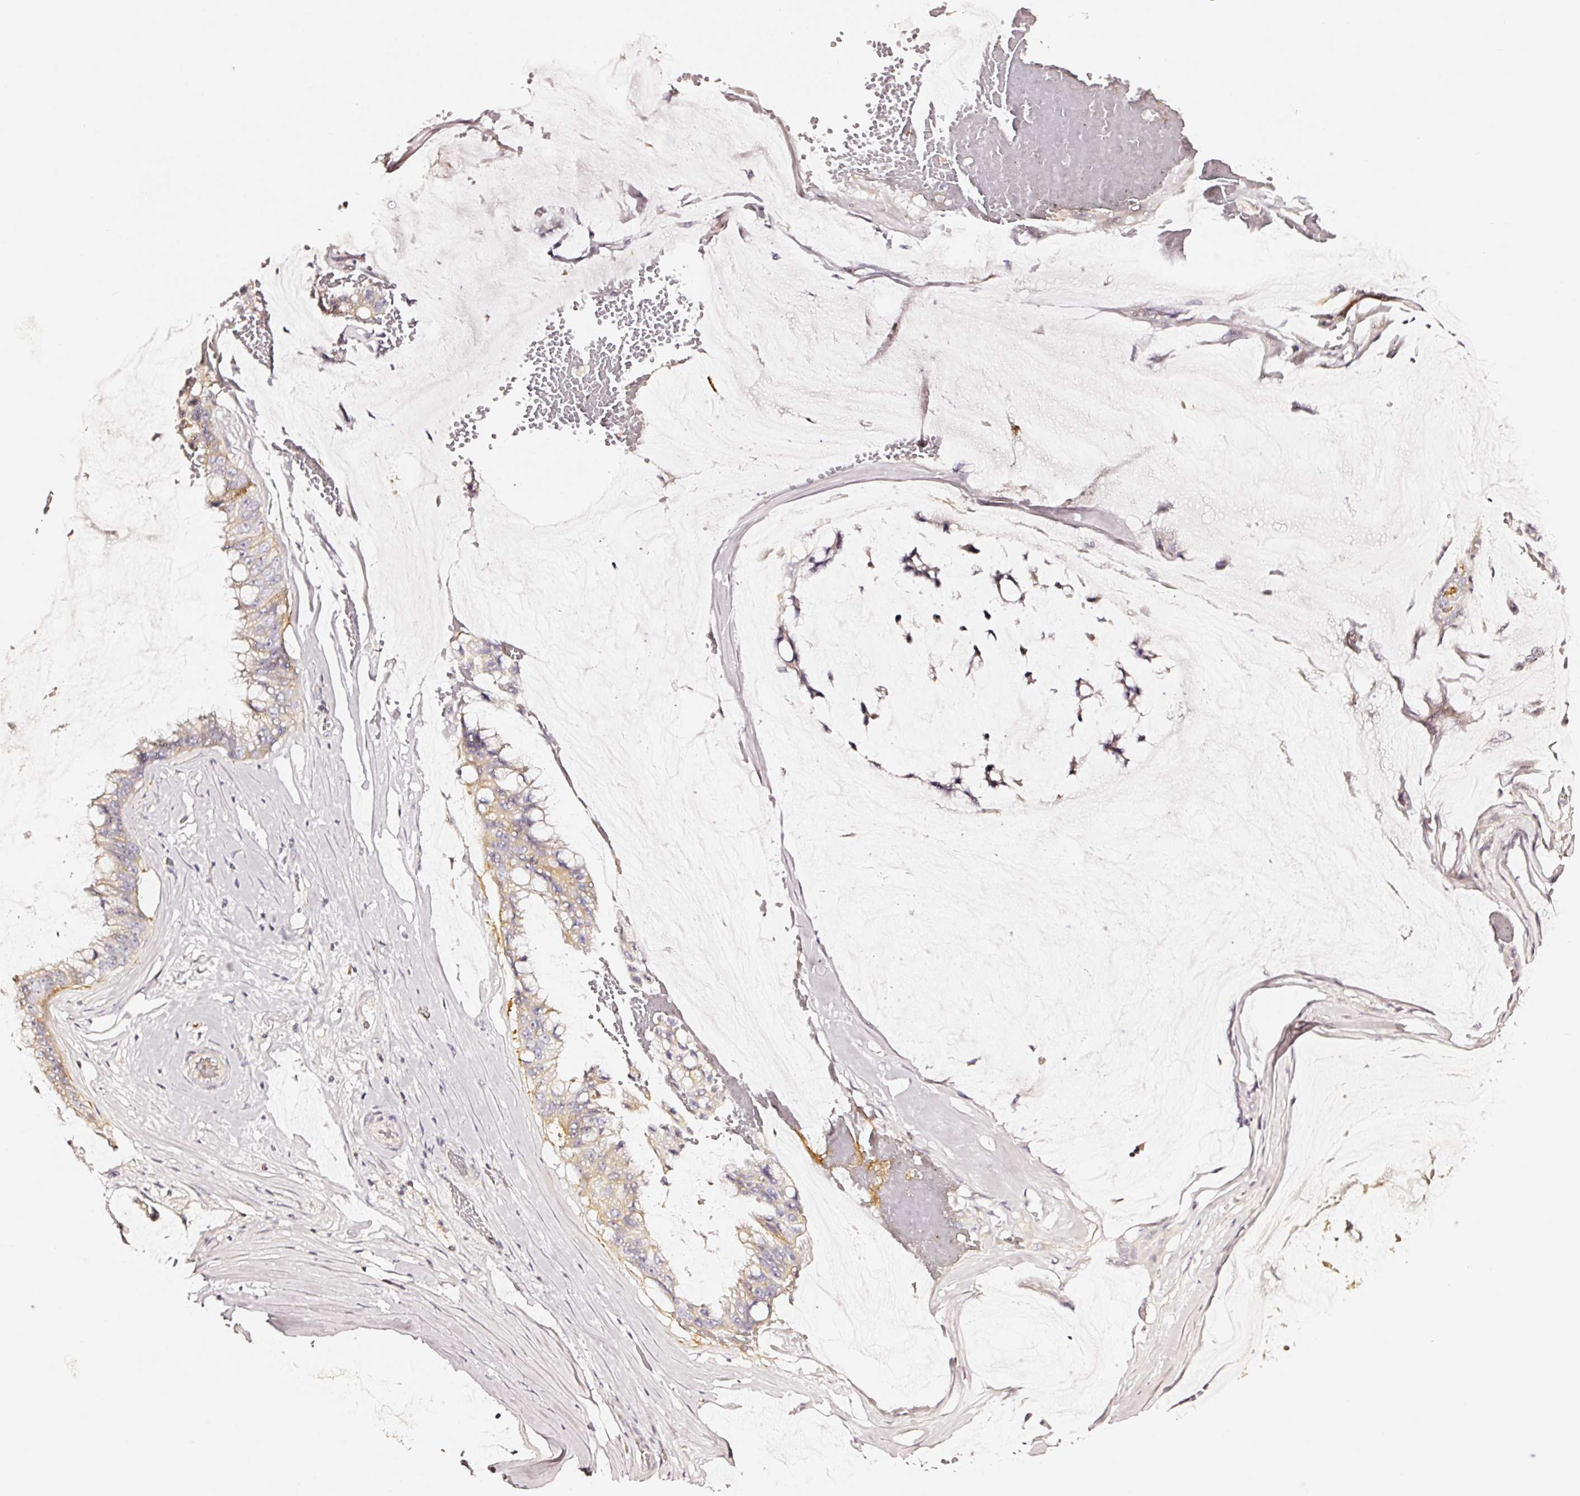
{"staining": {"intensity": "weak", "quantity": "25%-75%", "location": "cytoplasmic/membranous"}, "tissue": "ovarian cancer", "cell_type": "Tumor cells", "image_type": "cancer", "snomed": [{"axis": "morphology", "description": "Cystadenocarcinoma, mucinous, NOS"}, {"axis": "topography", "description": "Ovary"}], "caption": "A brown stain labels weak cytoplasmic/membranous expression of a protein in ovarian cancer tumor cells. (brown staining indicates protein expression, while blue staining denotes nuclei).", "gene": "CD47", "patient": {"sex": "female", "age": 39}}